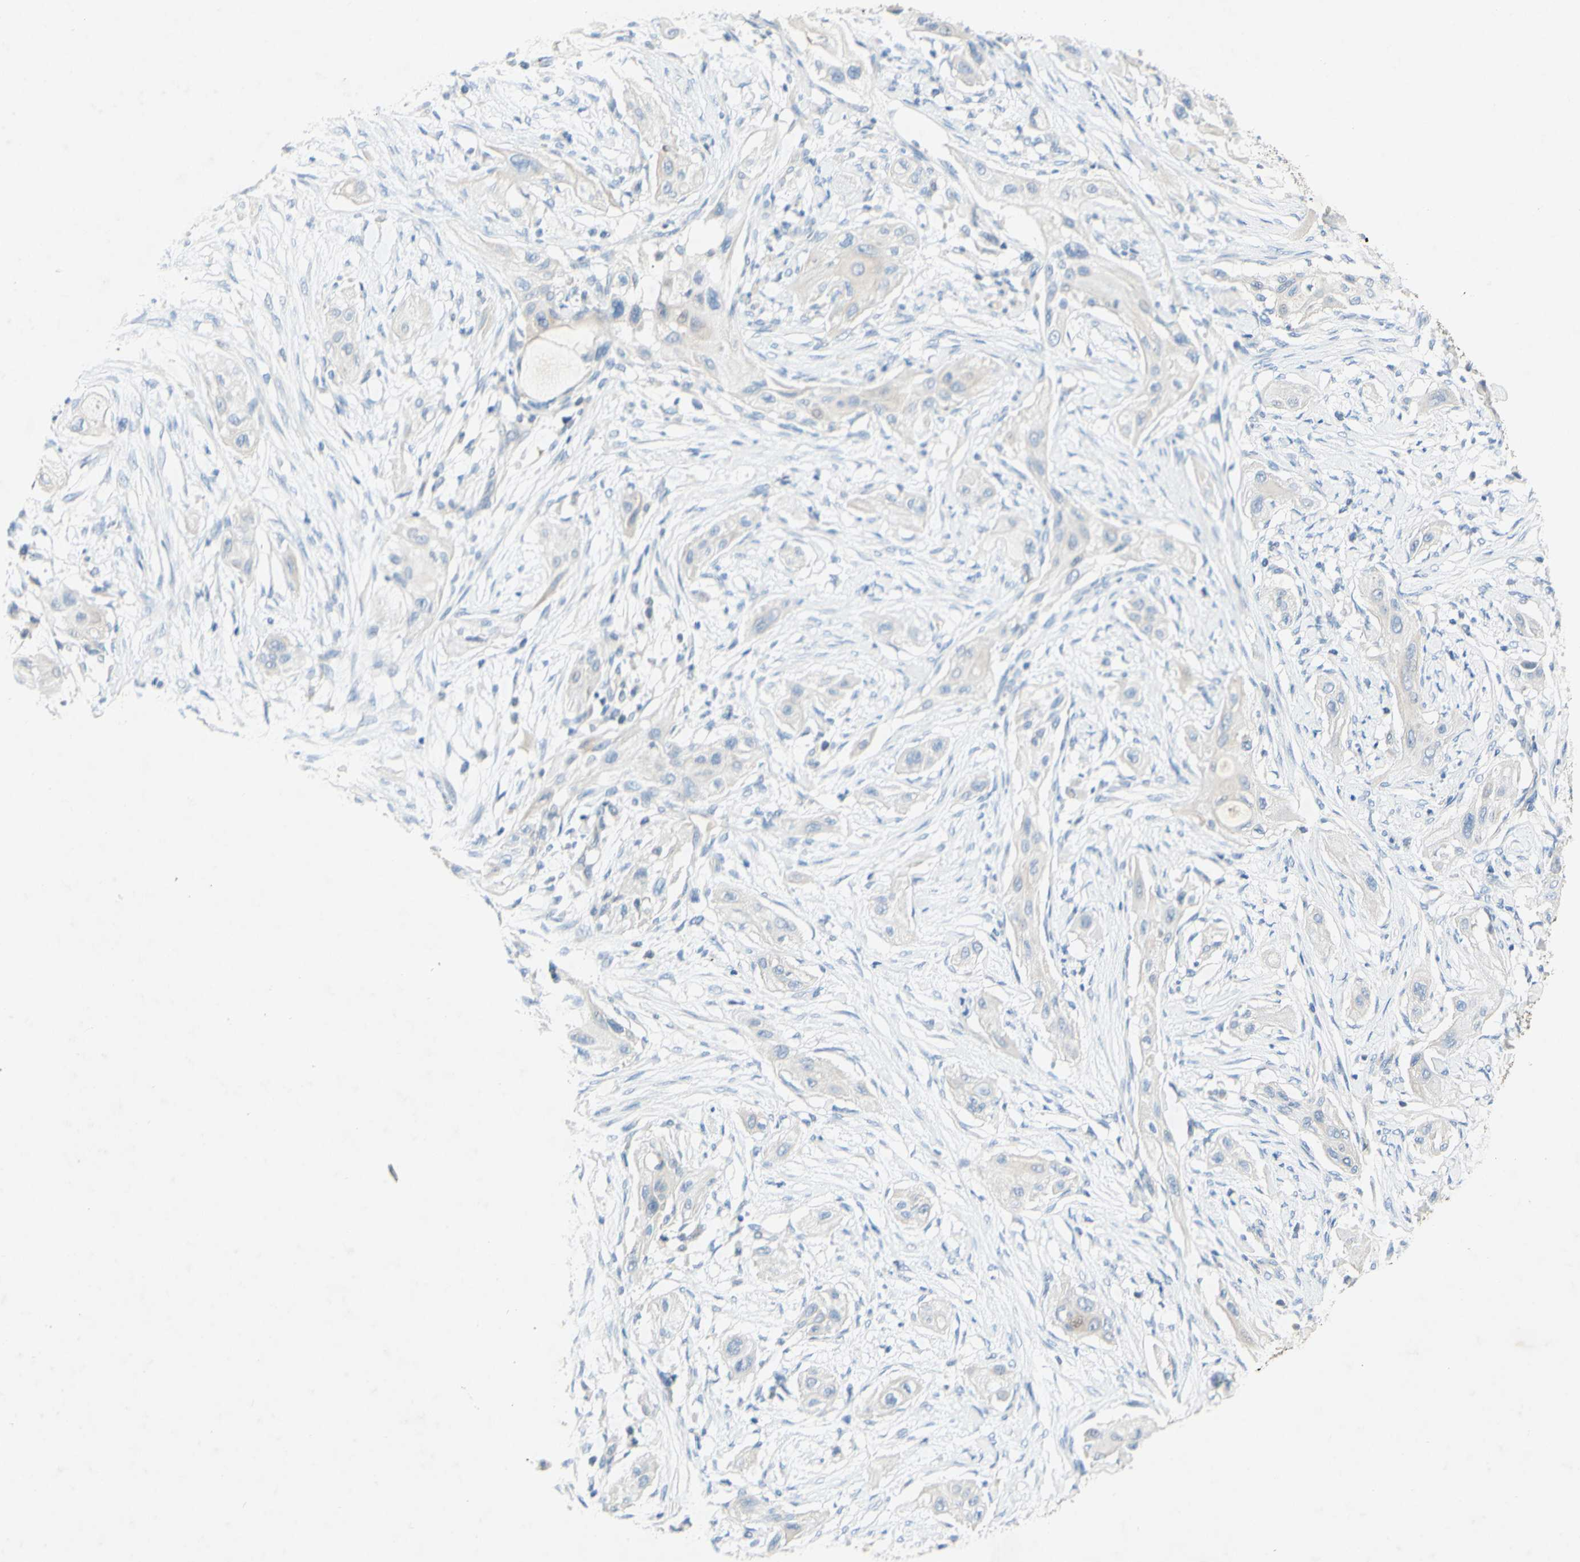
{"staining": {"intensity": "negative", "quantity": "none", "location": "none"}, "tissue": "lung cancer", "cell_type": "Tumor cells", "image_type": "cancer", "snomed": [{"axis": "morphology", "description": "Squamous cell carcinoma, NOS"}, {"axis": "topography", "description": "Lung"}], "caption": "An IHC photomicrograph of lung cancer (squamous cell carcinoma) is shown. There is no staining in tumor cells of lung cancer (squamous cell carcinoma).", "gene": "ACADL", "patient": {"sex": "female", "age": 47}}